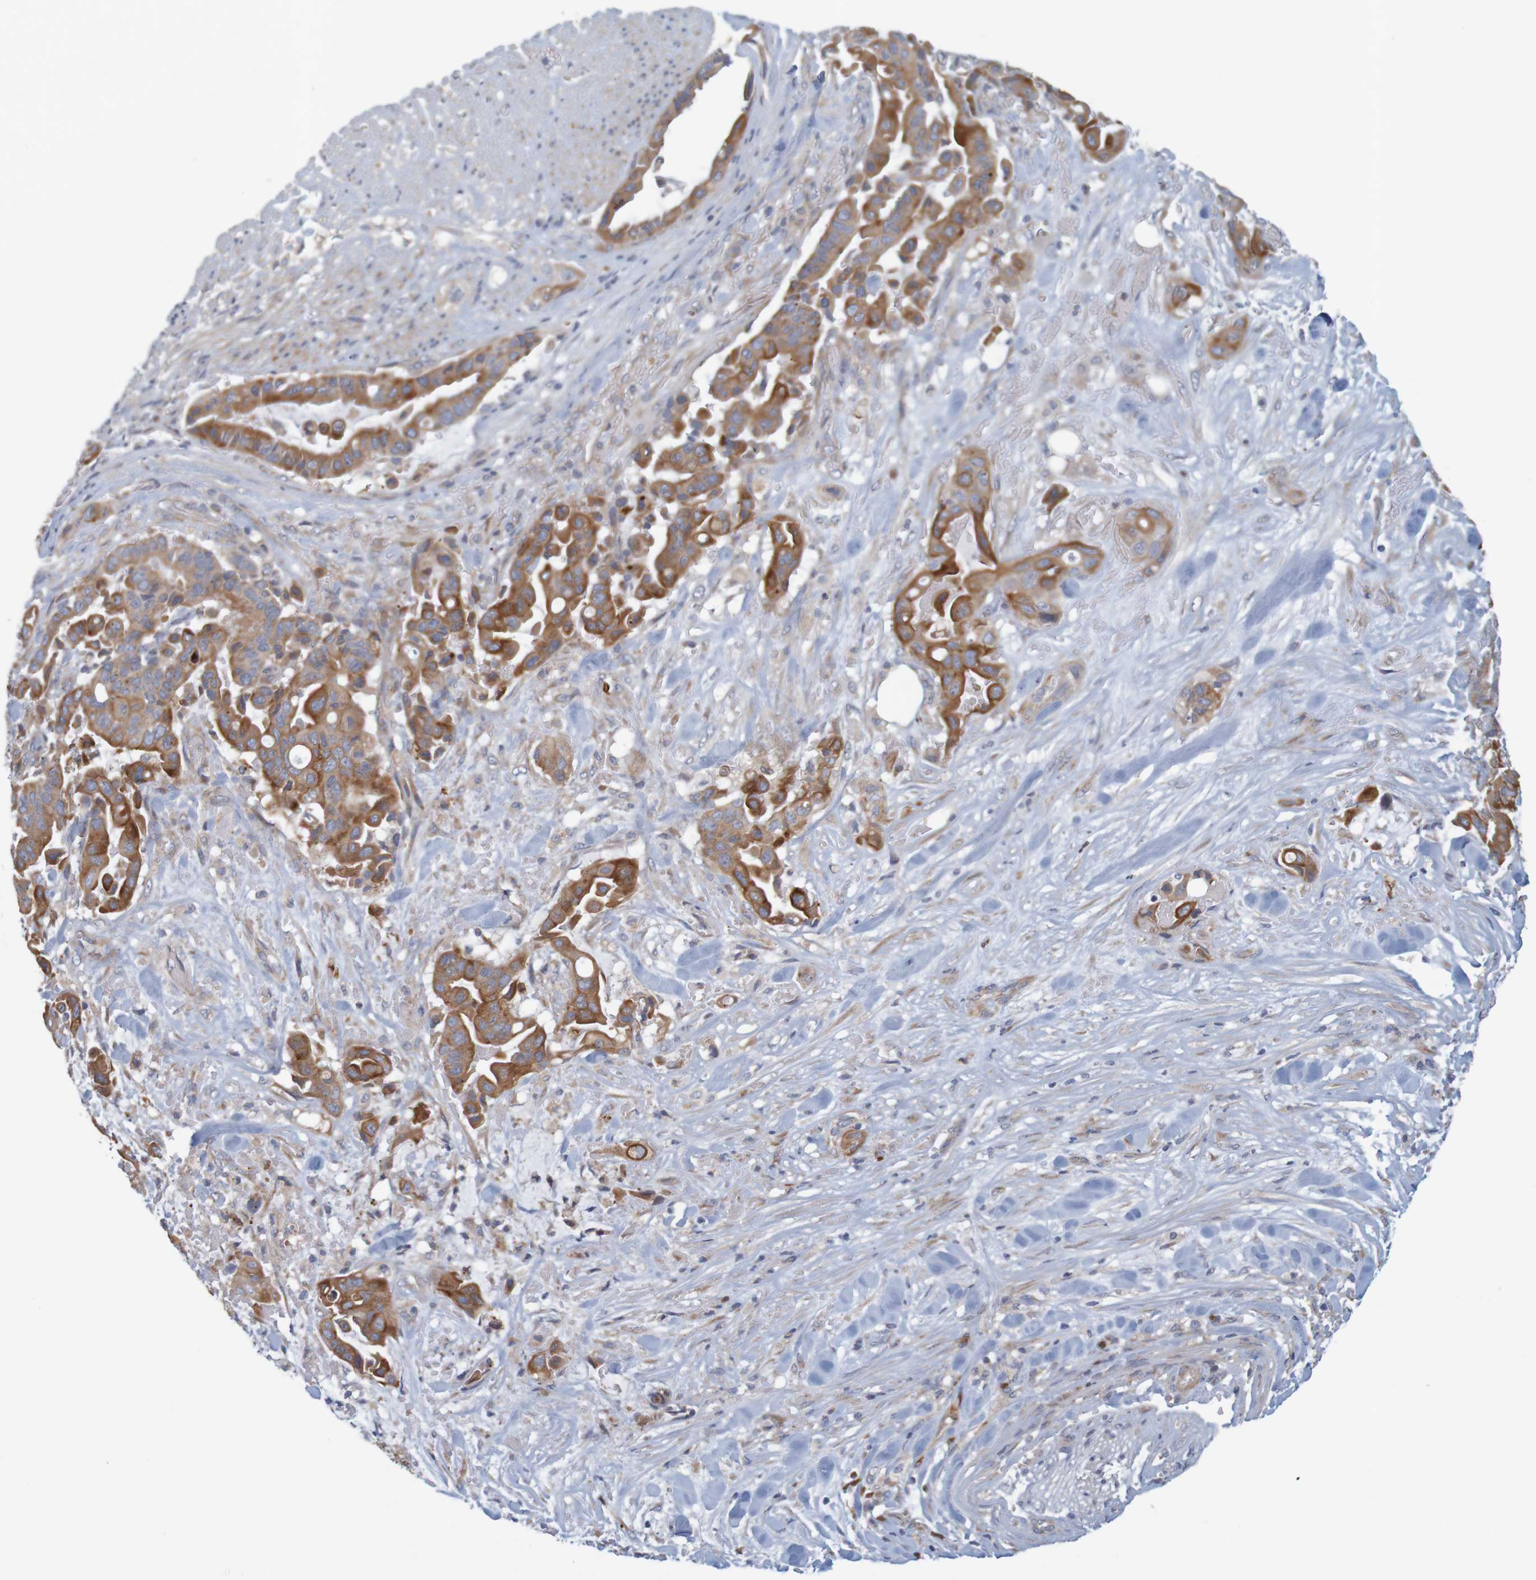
{"staining": {"intensity": "moderate", "quantity": ">75%", "location": "cytoplasmic/membranous"}, "tissue": "liver cancer", "cell_type": "Tumor cells", "image_type": "cancer", "snomed": [{"axis": "morphology", "description": "Cholangiocarcinoma"}, {"axis": "topography", "description": "Liver"}], "caption": "Protein expression by immunohistochemistry (IHC) shows moderate cytoplasmic/membranous expression in approximately >75% of tumor cells in liver cancer (cholangiocarcinoma). The staining is performed using DAB (3,3'-diaminobenzidine) brown chromogen to label protein expression. The nuclei are counter-stained blue using hematoxylin.", "gene": "KRT23", "patient": {"sex": "female", "age": 61}}